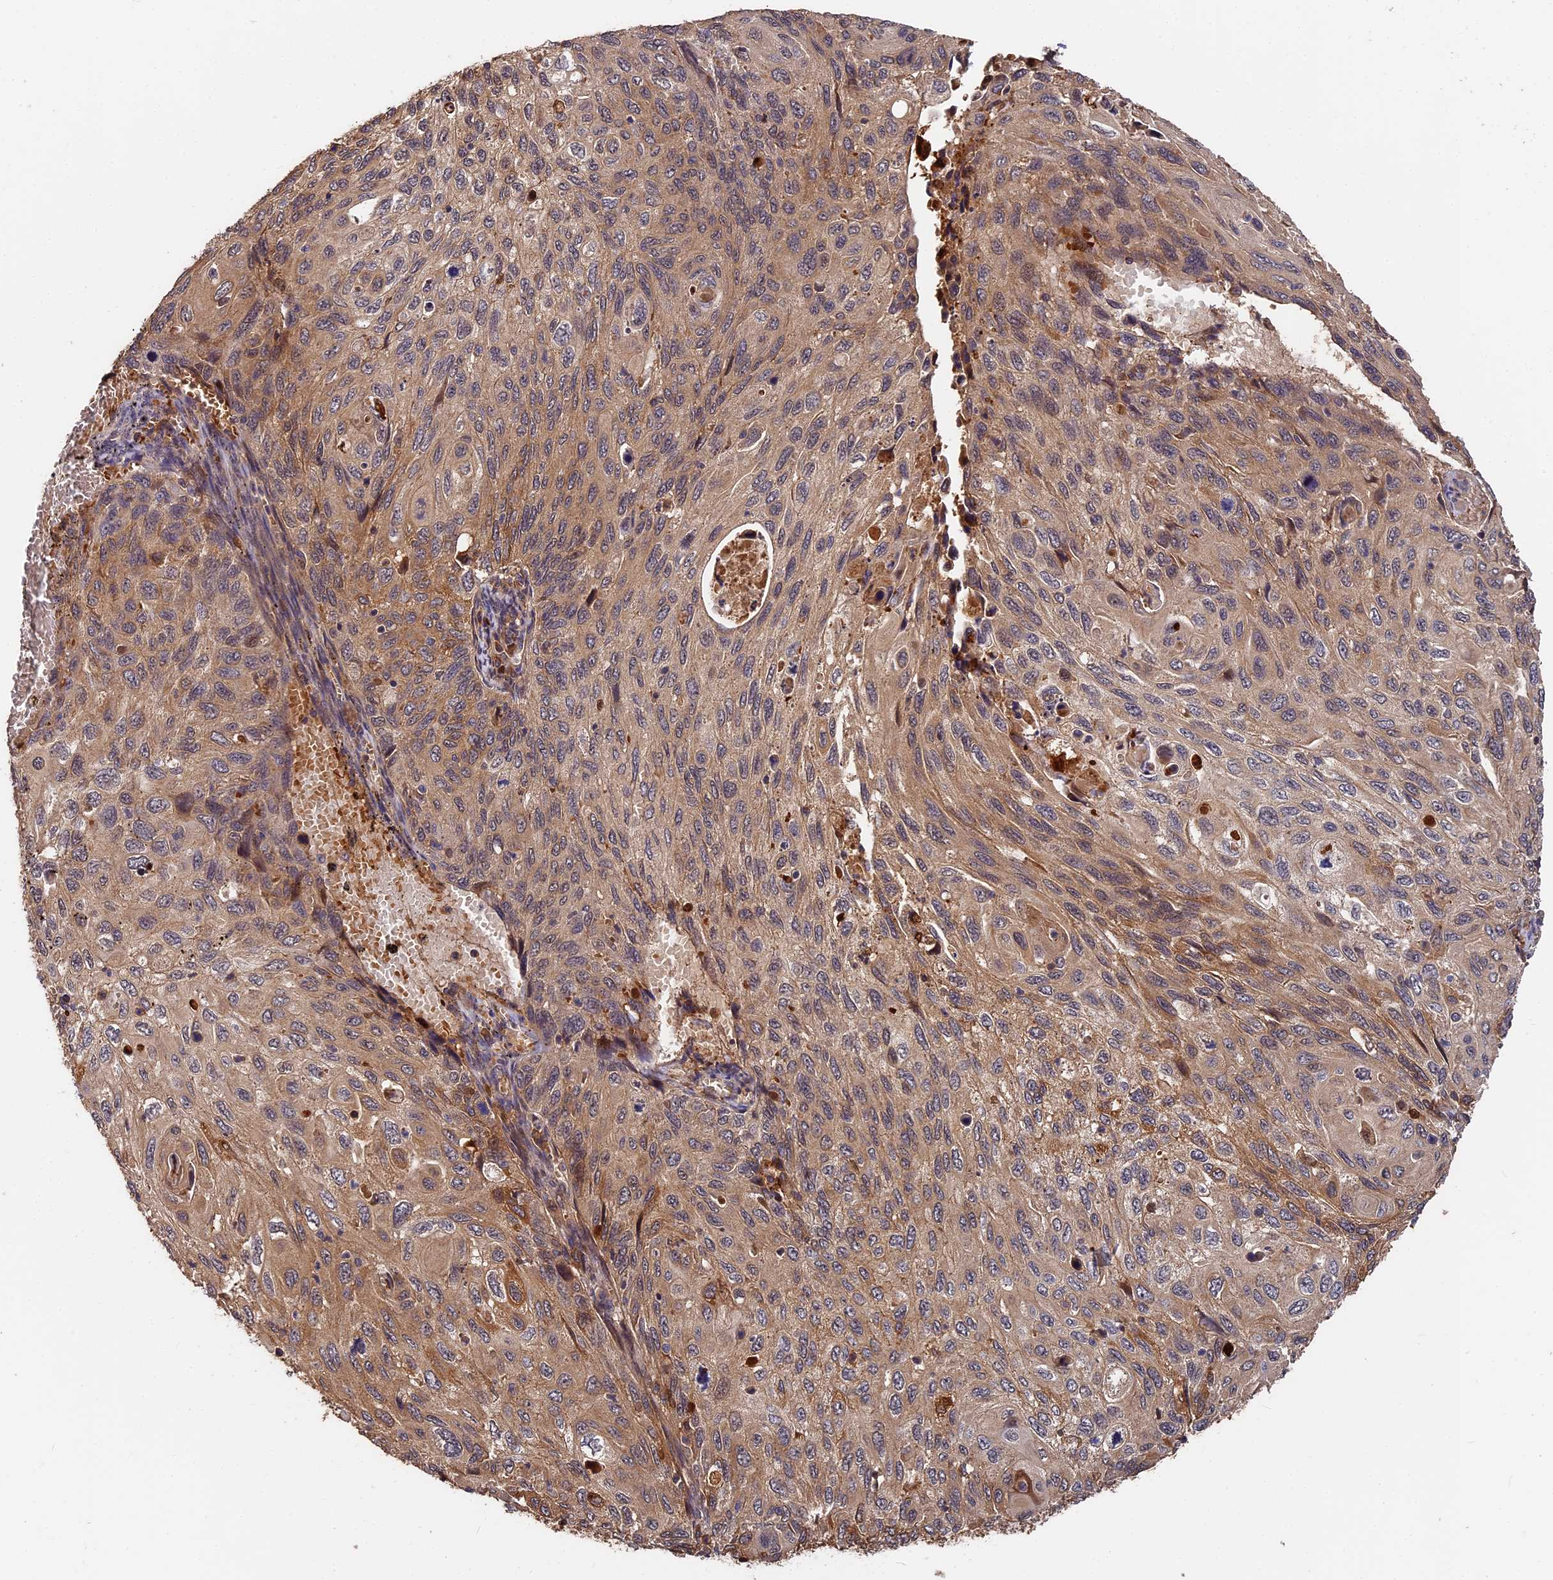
{"staining": {"intensity": "moderate", "quantity": "25%-75%", "location": "cytoplasmic/membranous"}, "tissue": "cervical cancer", "cell_type": "Tumor cells", "image_type": "cancer", "snomed": [{"axis": "morphology", "description": "Squamous cell carcinoma, NOS"}, {"axis": "topography", "description": "Cervix"}], "caption": "This is an image of IHC staining of cervical squamous cell carcinoma, which shows moderate expression in the cytoplasmic/membranous of tumor cells.", "gene": "ITIH1", "patient": {"sex": "female", "age": 70}}